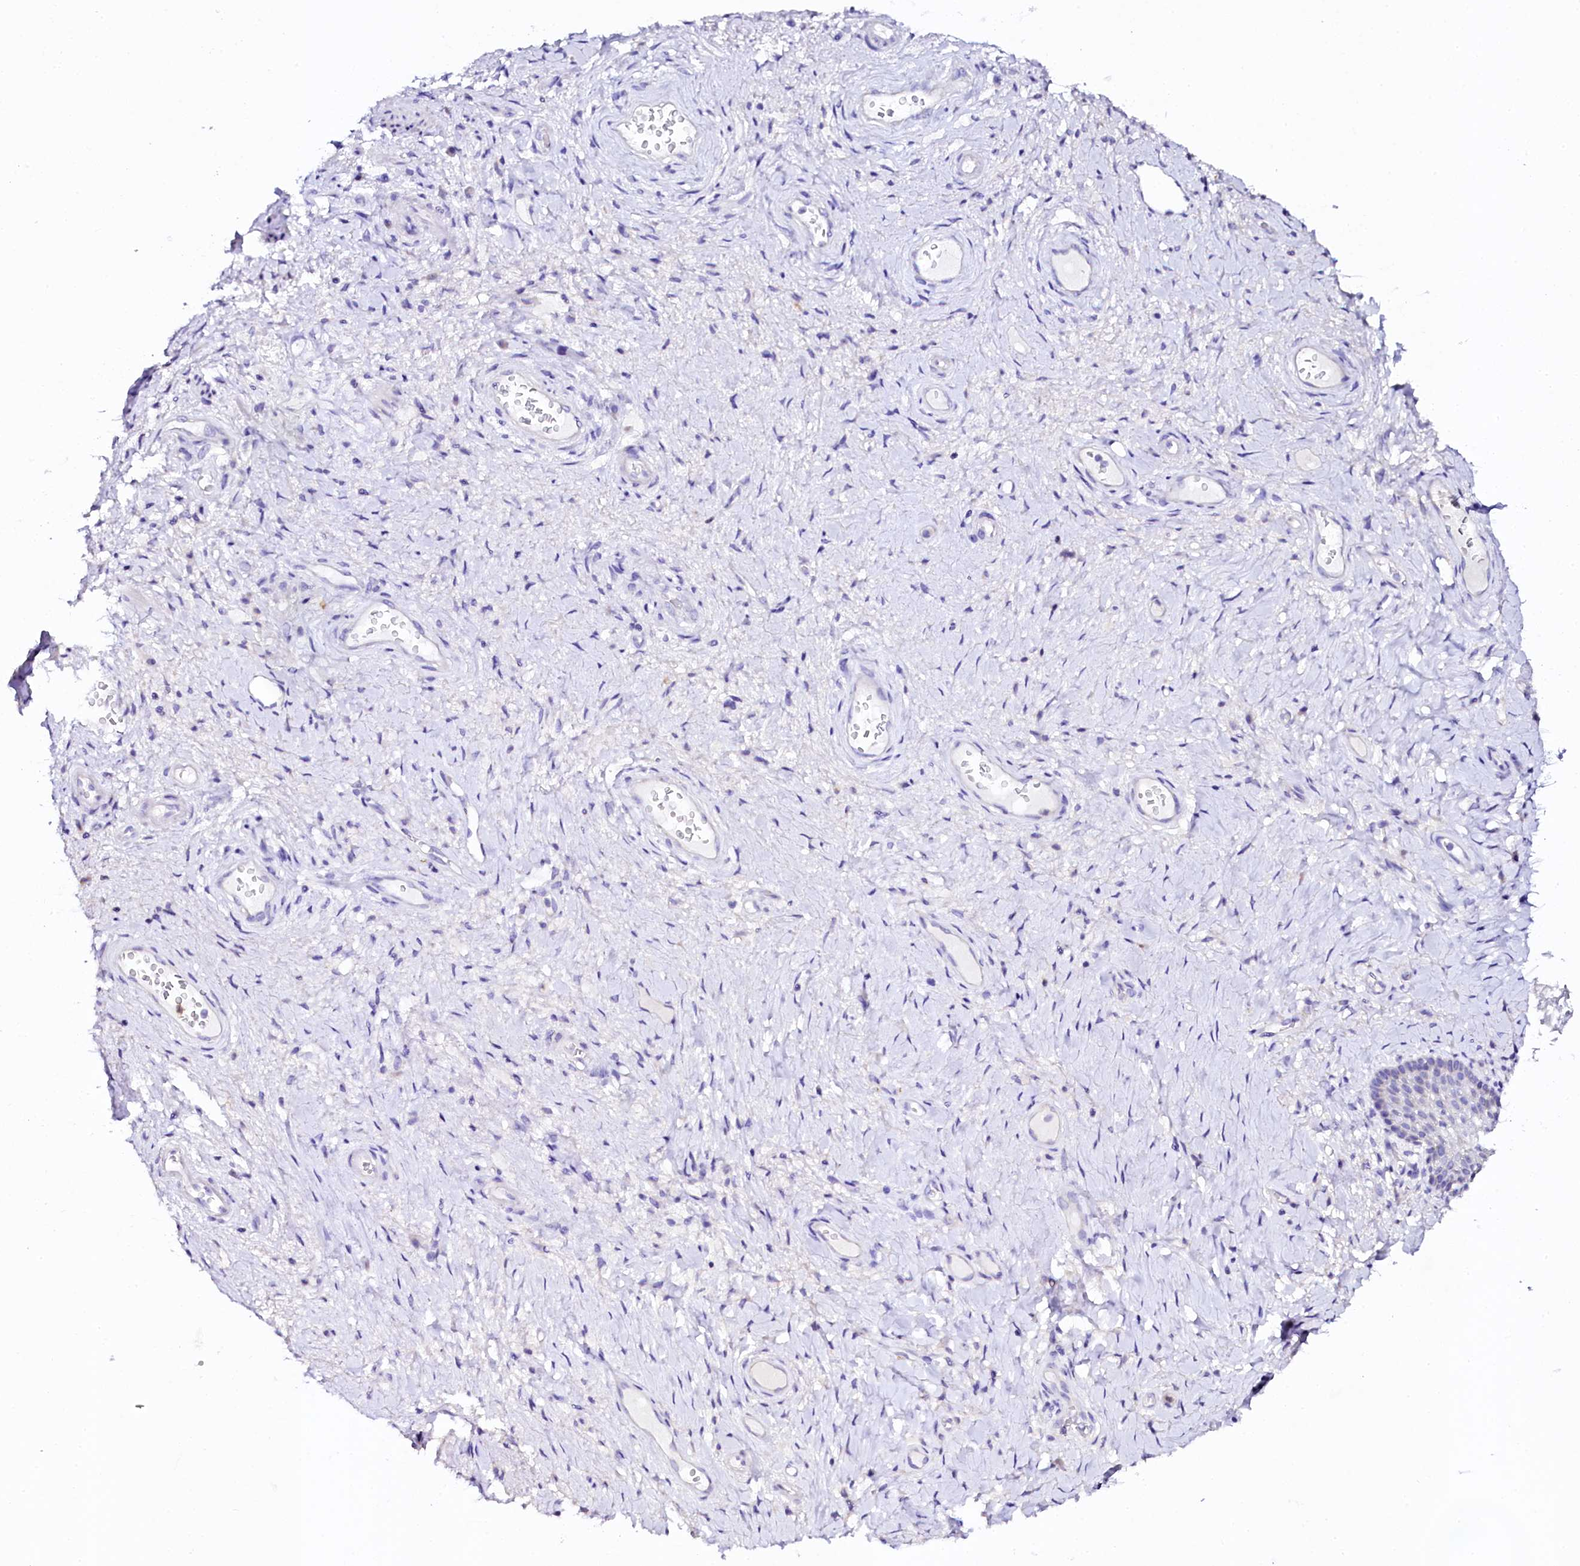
{"staining": {"intensity": "negative", "quantity": "none", "location": "none"}, "tissue": "vagina", "cell_type": "Squamous epithelial cells", "image_type": "normal", "snomed": [{"axis": "morphology", "description": "Normal tissue, NOS"}, {"axis": "topography", "description": "Vagina"}], "caption": "This is an immunohistochemistry image of benign human vagina. There is no positivity in squamous epithelial cells.", "gene": "NAA16", "patient": {"sex": "female", "age": 60}}